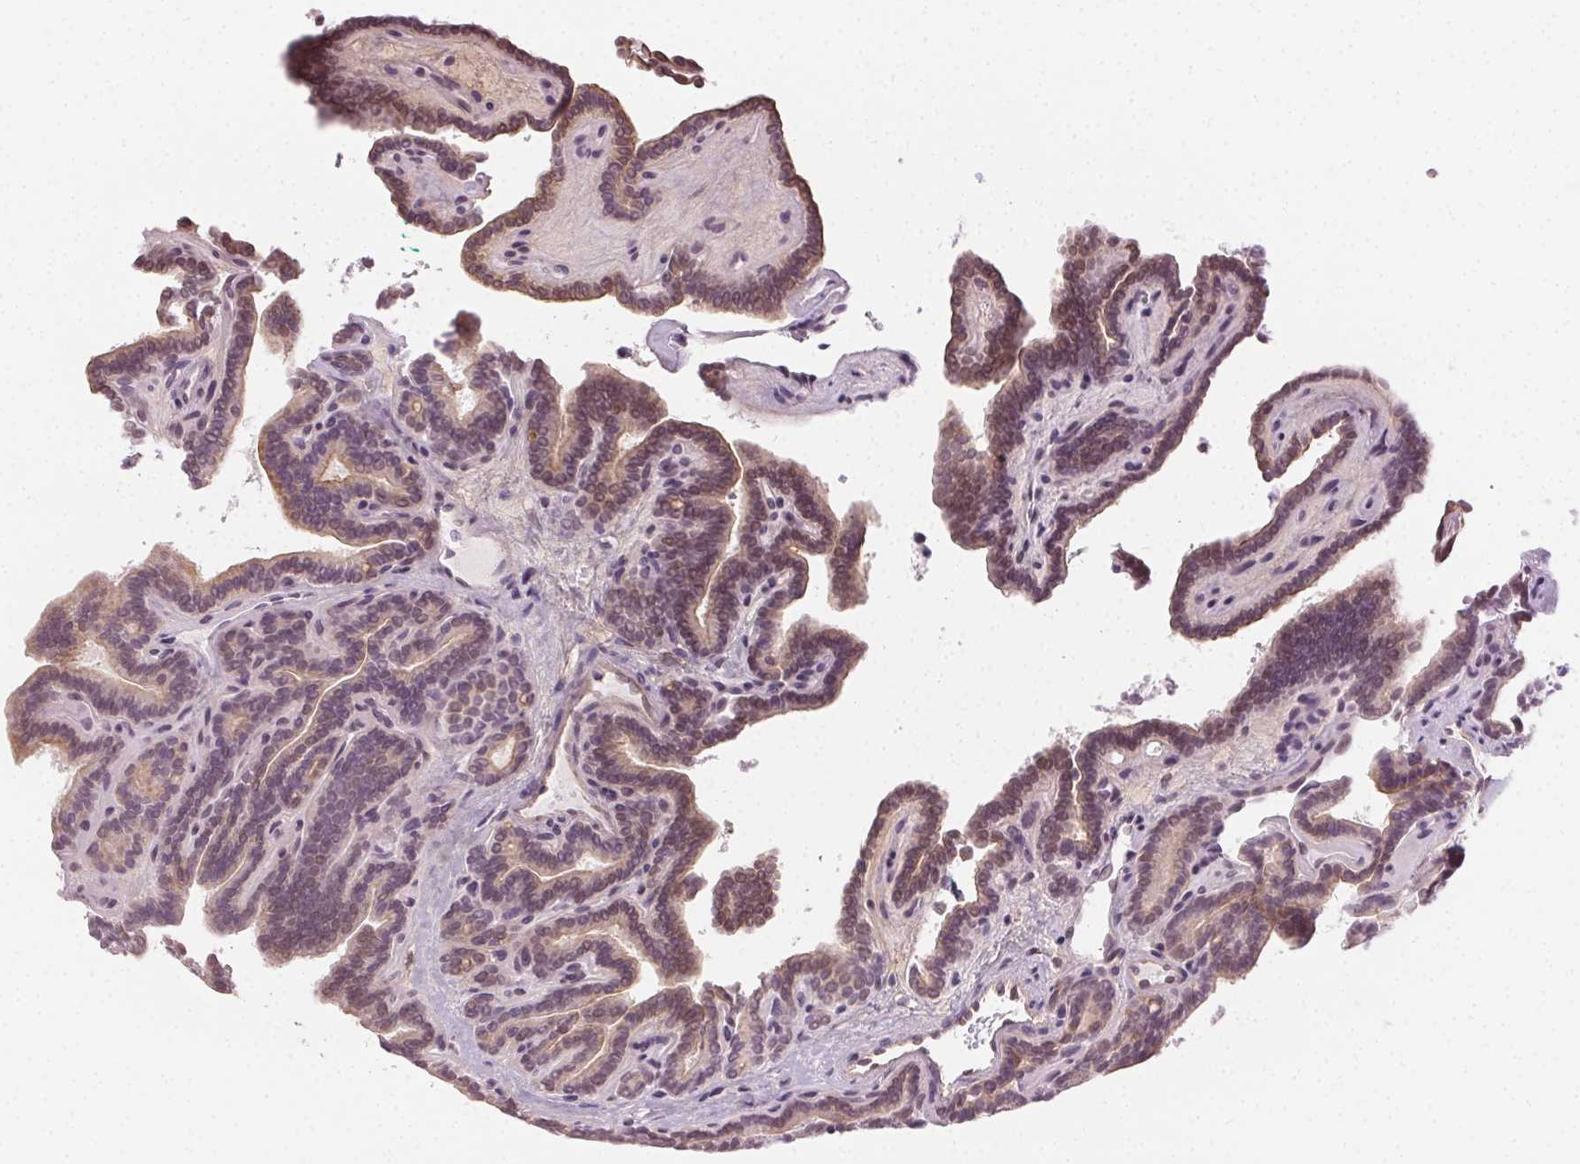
{"staining": {"intensity": "weak", "quantity": ">75%", "location": "cytoplasmic/membranous"}, "tissue": "thyroid cancer", "cell_type": "Tumor cells", "image_type": "cancer", "snomed": [{"axis": "morphology", "description": "Papillary adenocarcinoma, NOS"}, {"axis": "topography", "description": "Thyroid gland"}], "caption": "Tumor cells reveal weak cytoplasmic/membranous staining in about >75% of cells in thyroid papillary adenocarcinoma.", "gene": "AIF1L", "patient": {"sex": "female", "age": 21}}